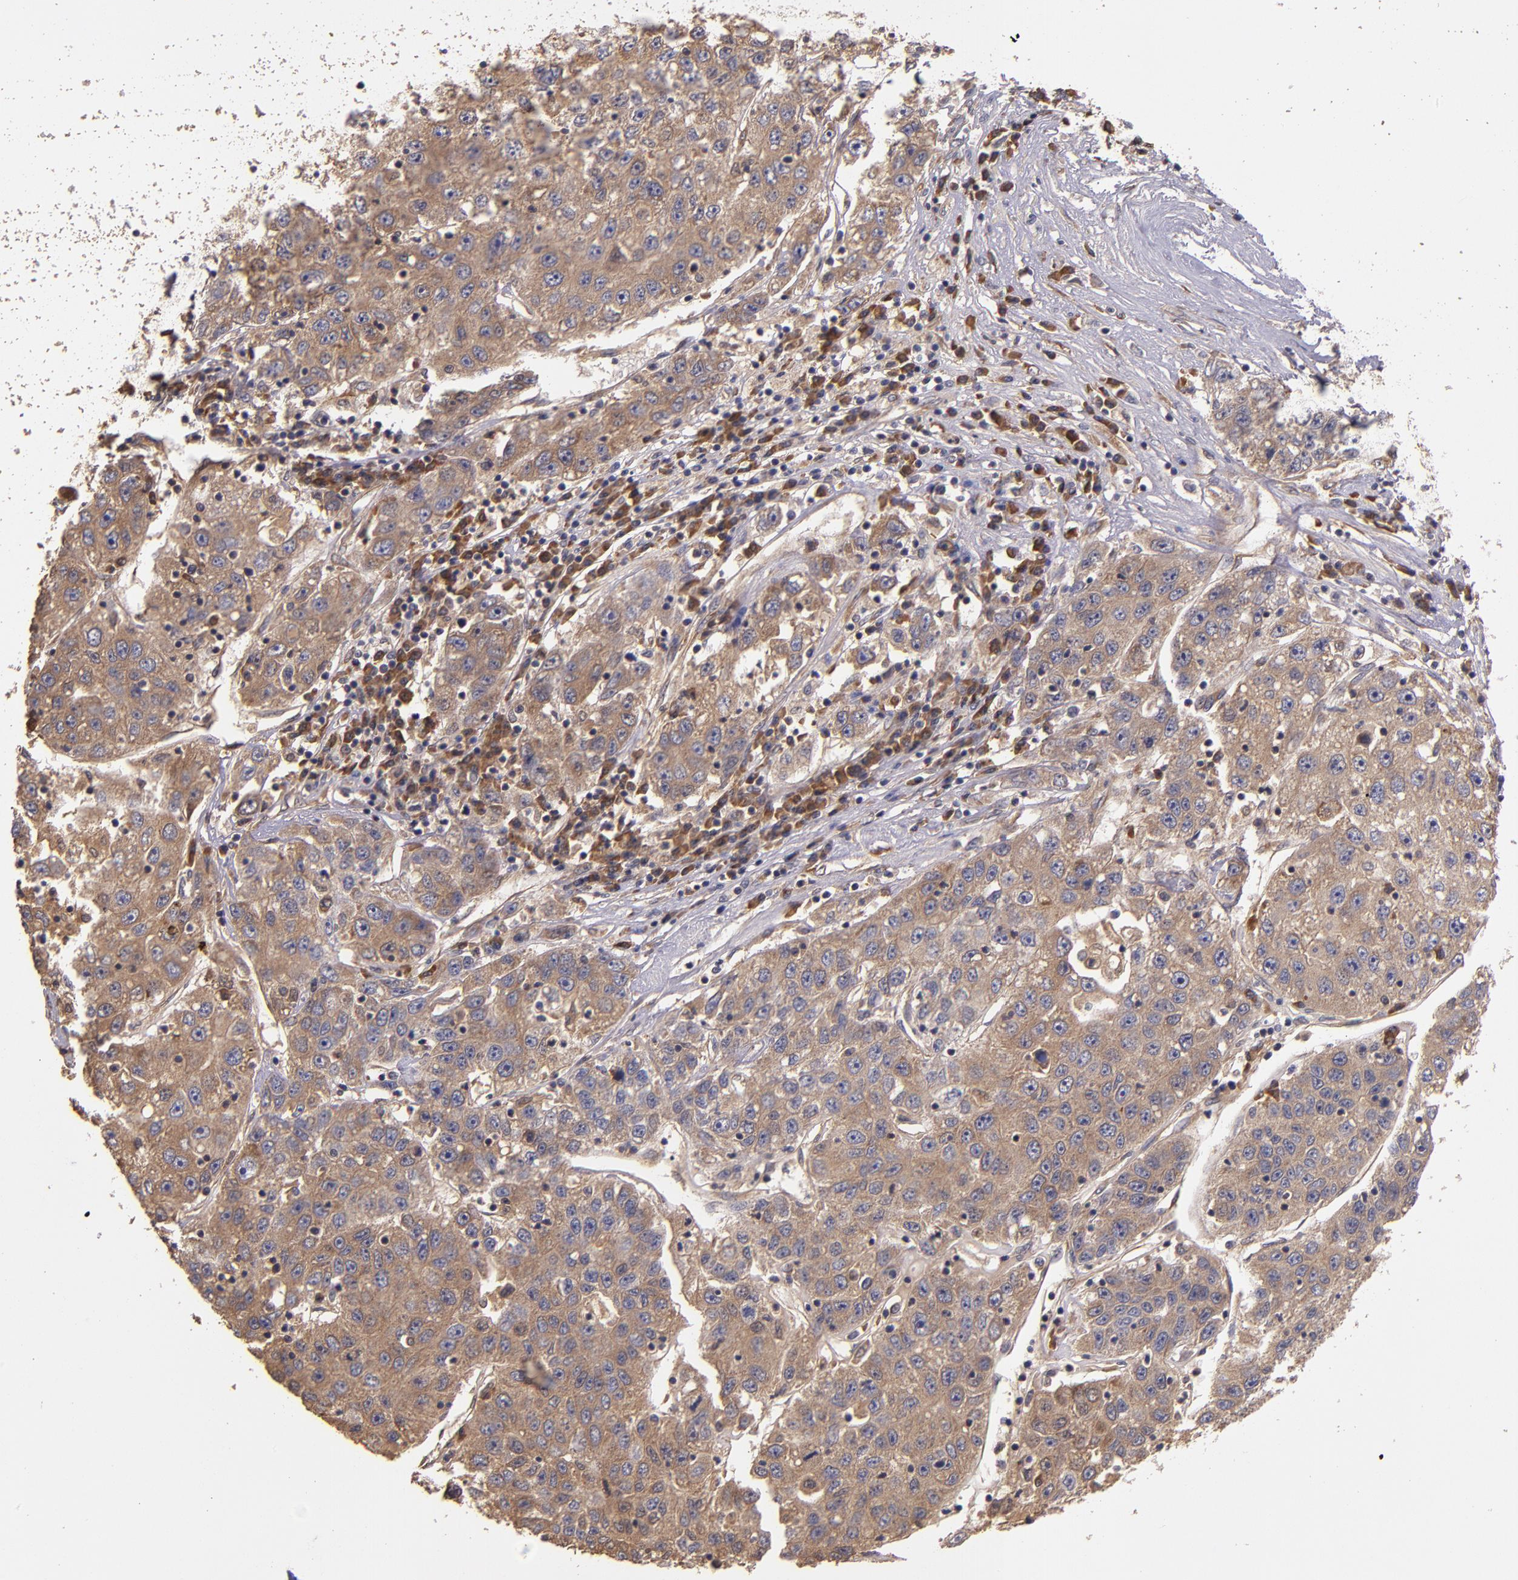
{"staining": {"intensity": "moderate", "quantity": ">75%", "location": "cytoplasmic/membranous"}, "tissue": "liver cancer", "cell_type": "Tumor cells", "image_type": "cancer", "snomed": [{"axis": "morphology", "description": "Carcinoma, Hepatocellular, NOS"}, {"axis": "topography", "description": "Liver"}], "caption": "A brown stain labels moderate cytoplasmic/membranous positivity of a protein in human liver hepatocellular carcinoma tumor cells. (Stains: DAB in brown, nuclei in blue, Microscopy: brightfield microscopy at high magnification).", "gene": "PRAF2", "patient": {"sex": "male", "age": 49}}